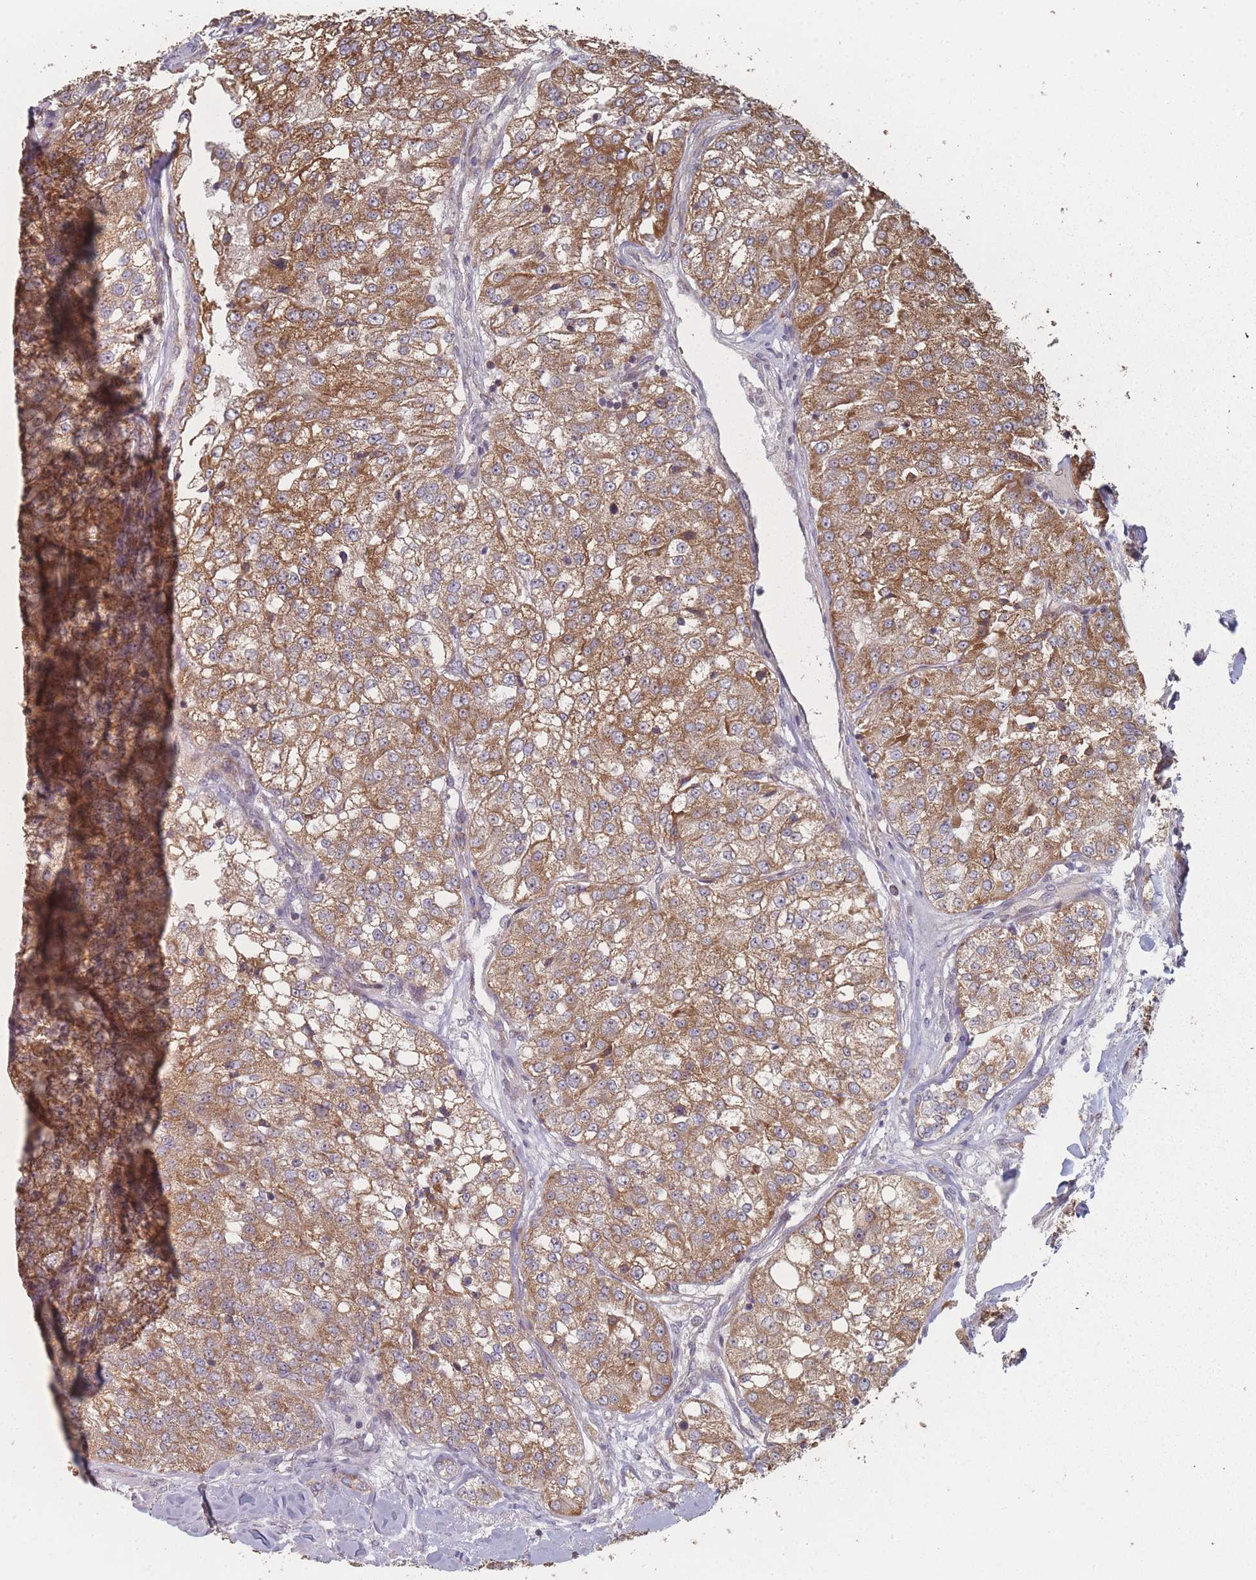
{"staining": {"intensity": "moderate", "quantity": ">75%", "location": "cytoplasmic/membranous"}, "tissue": "renal cancer", "cell_type": "Tumor cells", "image_type": "cancer", "snomed": [{"axis": "morphology", "description": "Adenocarcinoma, NOS"}, {"axis": "topography", "description": "Kidney"}], "caption": "Renal cancer (adenocarcinoma) was stained to show a protein in brown. There is medium levels of moderate cytoplasmic/membranous staining in approximately >75% of tumor cells.", "gene": "PSMB3", "patient": {"sex": "female", "age": 63}}